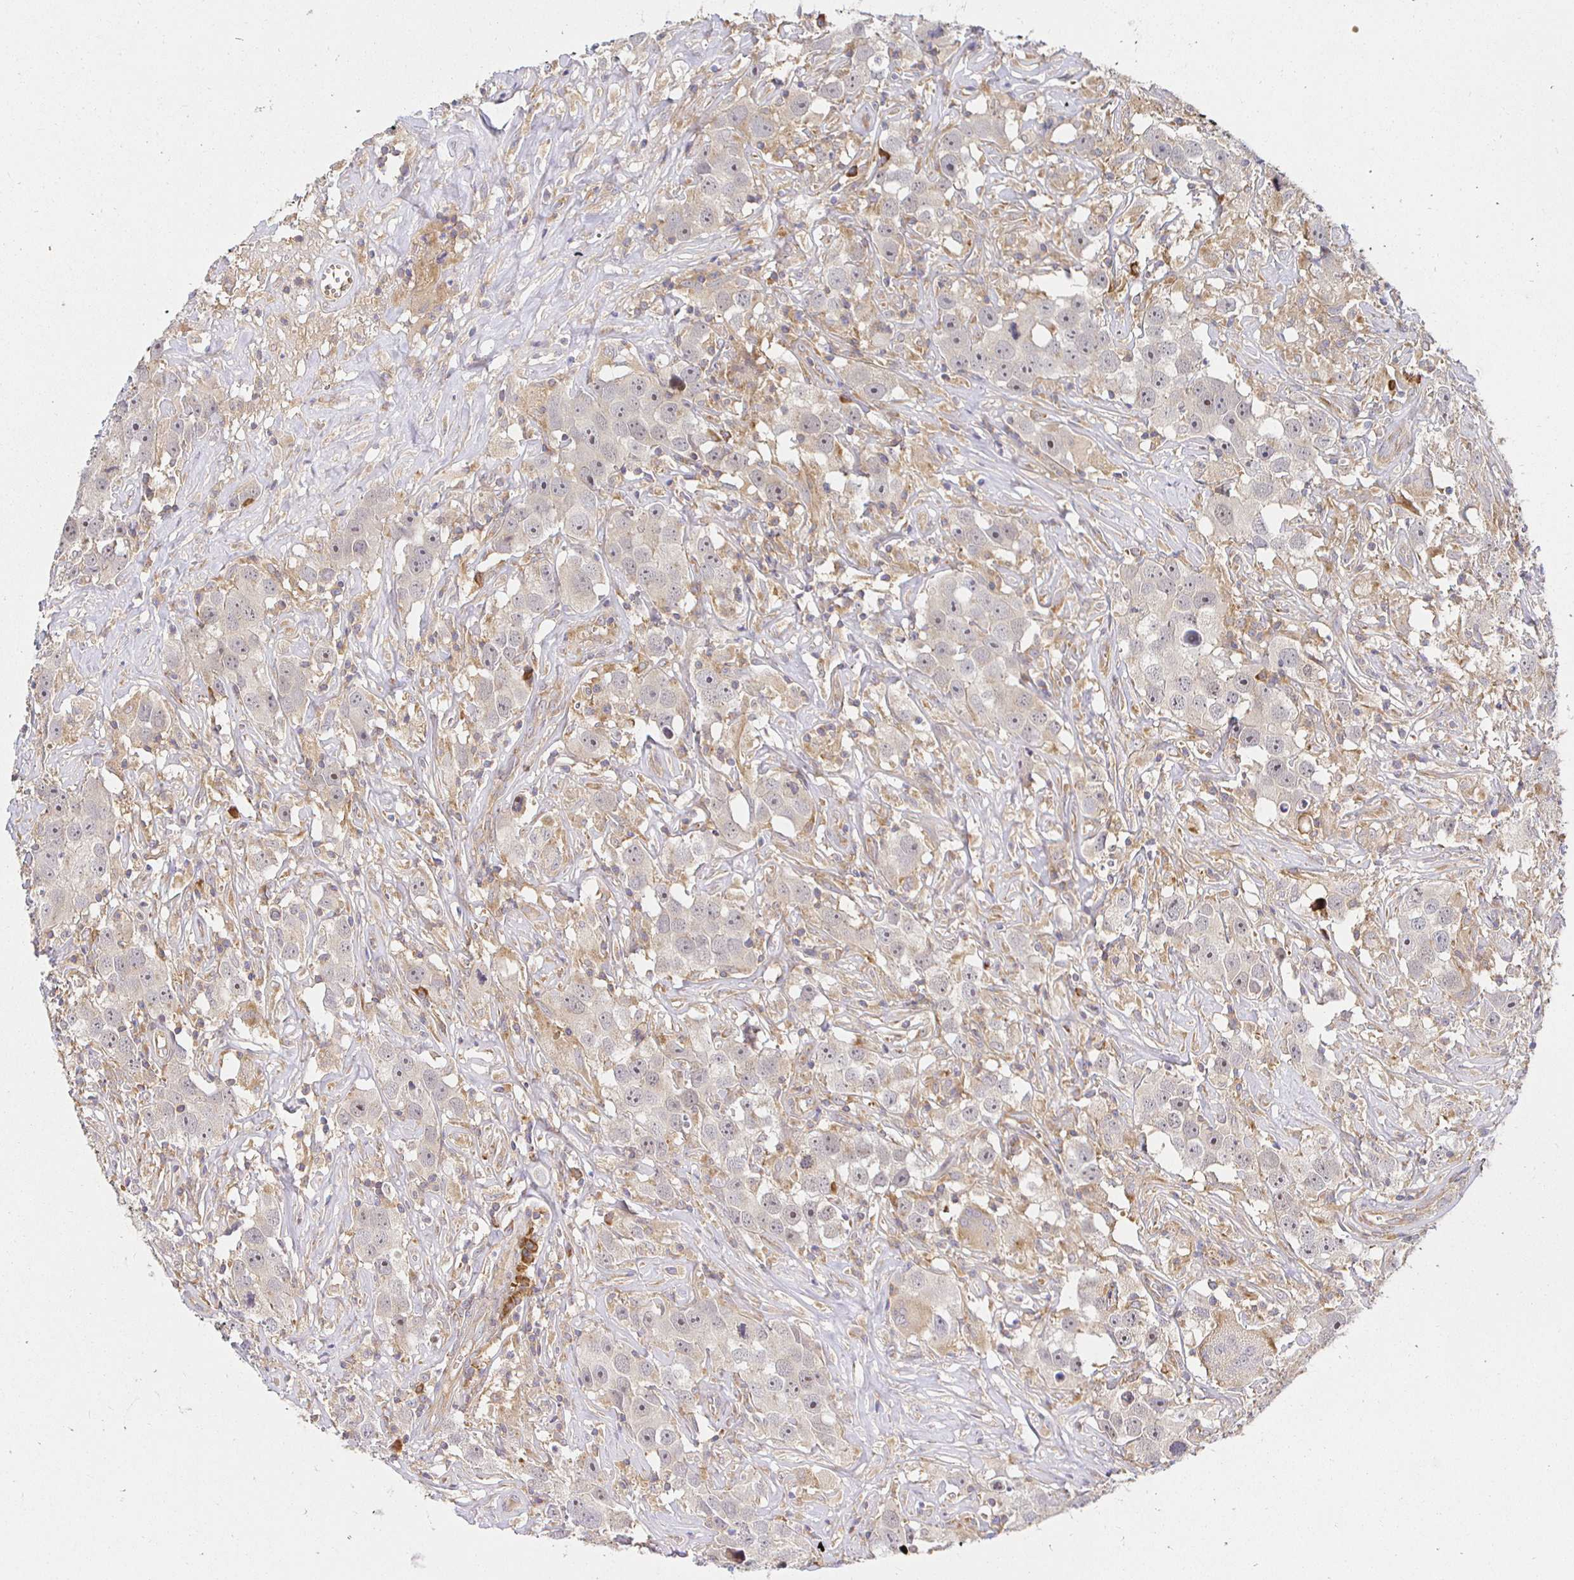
{"staining": {"intensity": "weak", "quantity": "<25%", "location": "cytoplasmic/membranous"}, "tissue": "testis cancer", "cell_type": "Tumor cells", "image_type": "cancer", "snomed": [{"axis": "morphology", "description": "Seminoma, NOS"}, {"axis": "topography", "description": "Testis"}], "caption": "This photomicrograph is of testis cancer stained with immunohistochemistry to label a protein in brown with the nuclei are counter-stained blue. There is no positivity in tumor cells.", "gene": "IRAK1", "patient": {"sex": "male", "age": 49}}